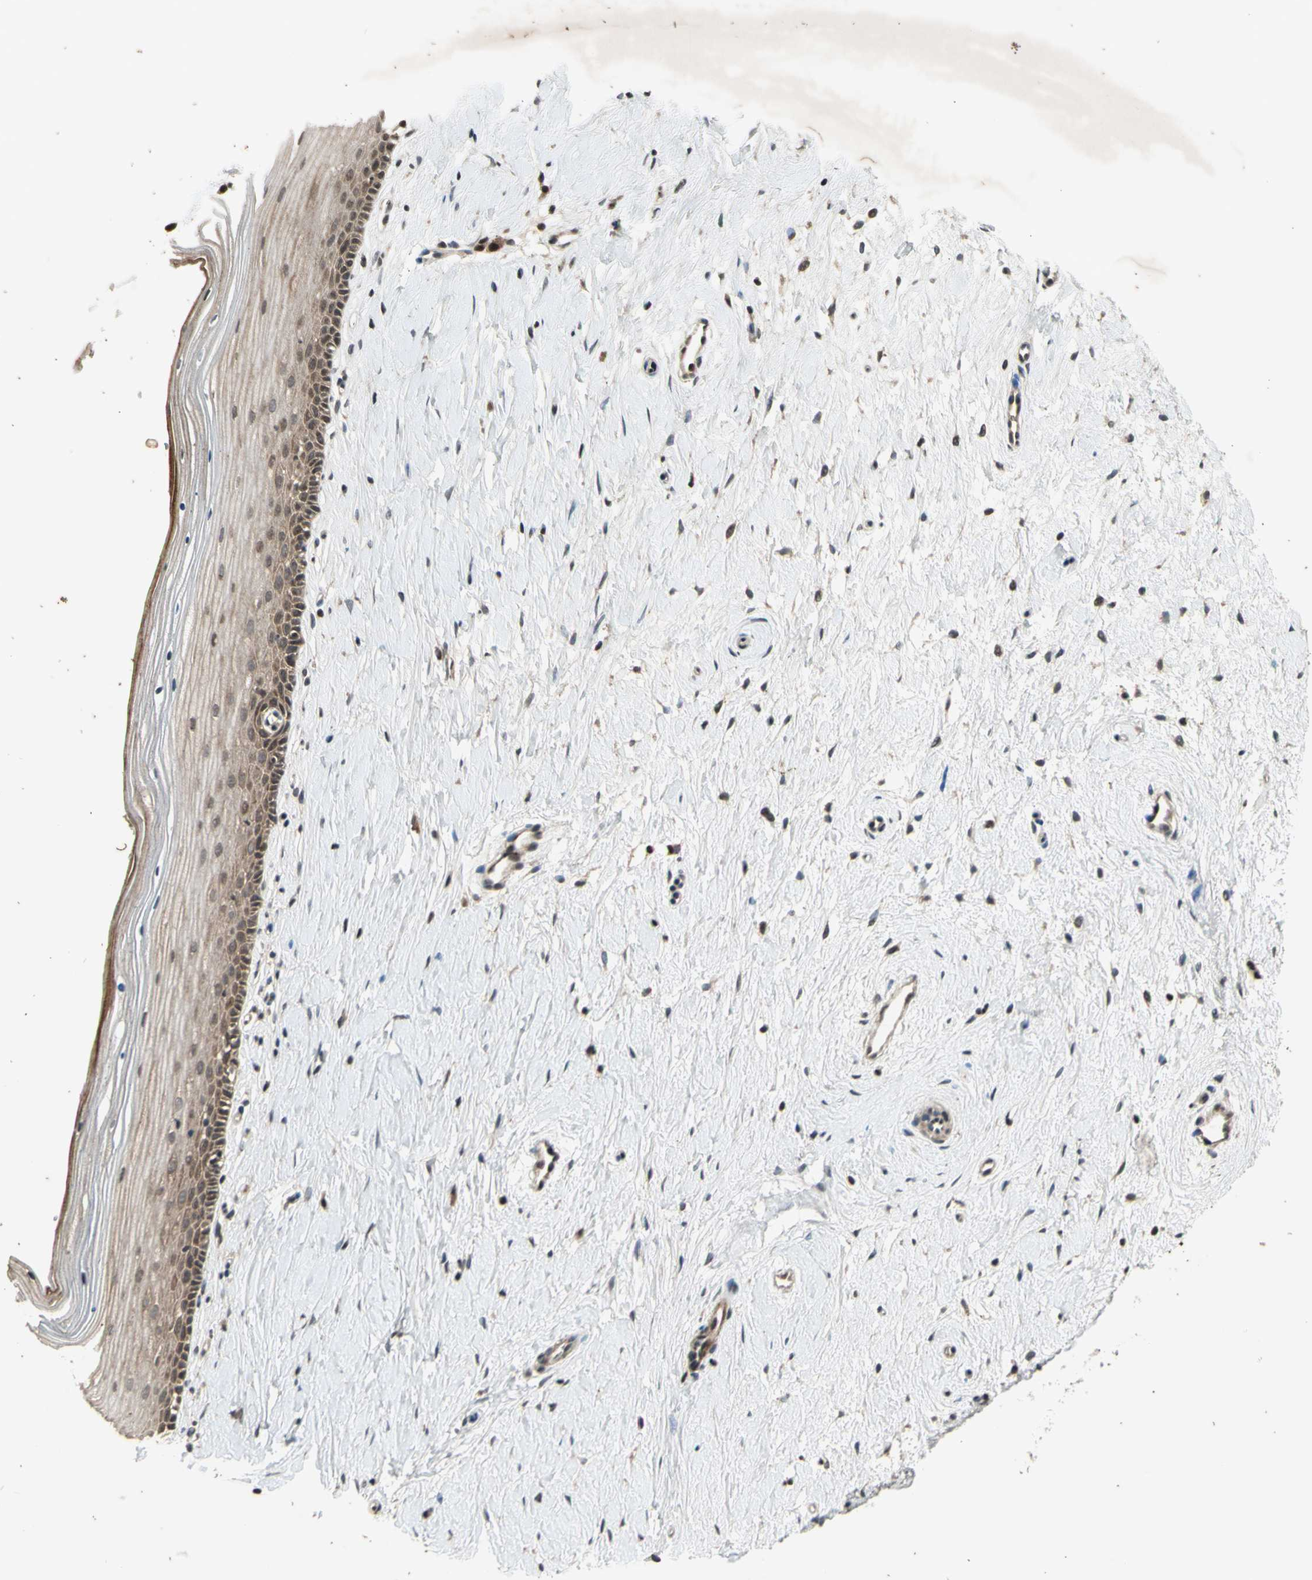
{"staining": {"intensity": "weak", "quantity": "<25%", "location": "cytoplasmic/membranous"}, "tissue": "cervix", "cell_type": "Glandular cells", "image_type": "normal", "snomed": [{"axis": "morphology", "description": "Normal tissue, NOS"}, {"axis": "topography", "description": "Cervix"}], "caption": "A micrograph of human cervix is negative for staining in glandular cells. The staining is performed using DAB brown chromogen with nuclei counter-stained in using hematoxylin.", "gene": "EFNB2", "patient": {"sex": "female", "age": 39}}